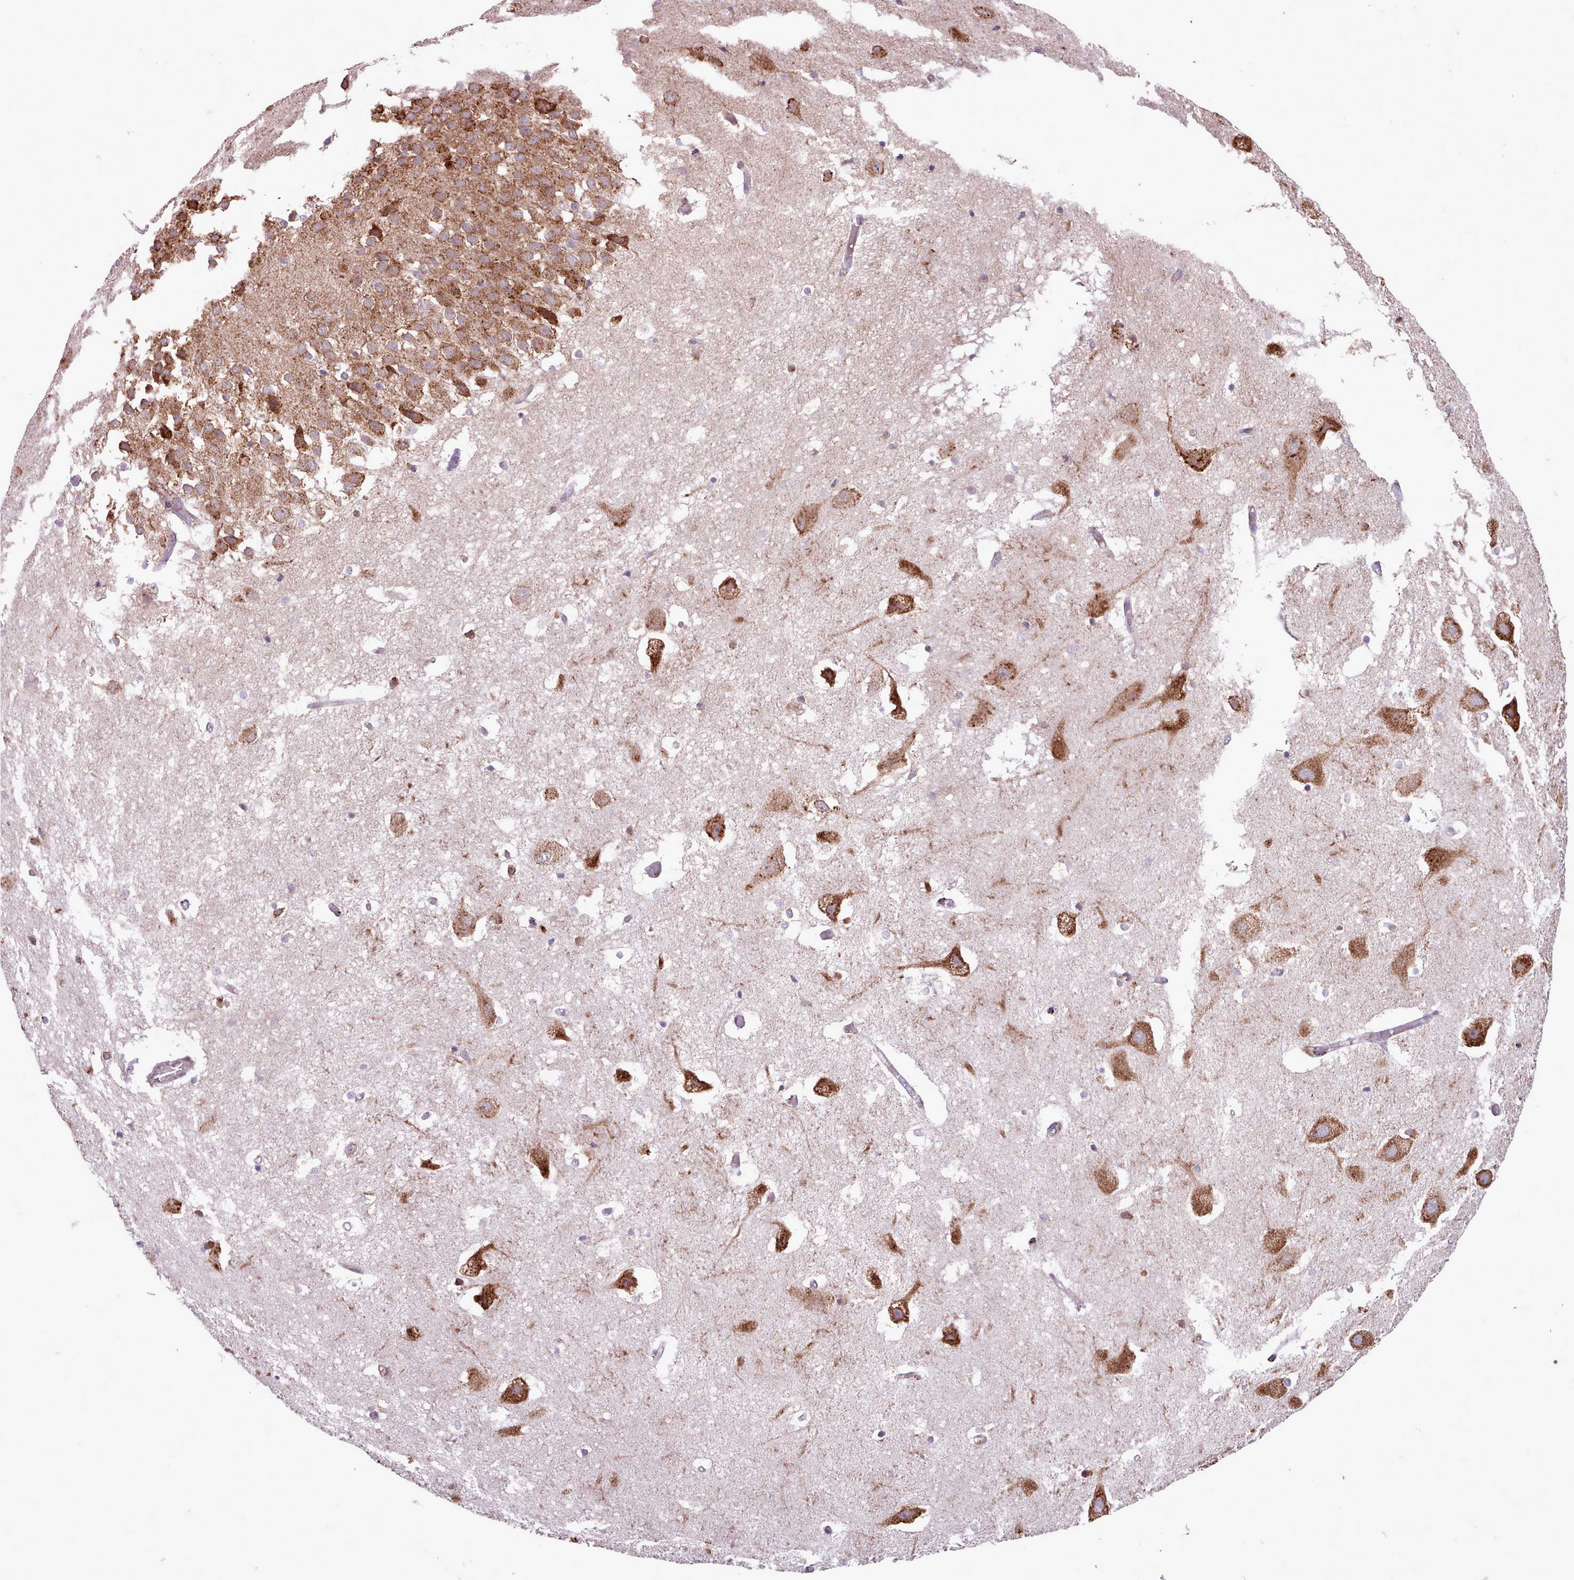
{"staining": {"intensity": "negative", "quantity": "none", "location": "none"}, "tissue": "hippocampus", "cell_type": "Glial cells", "image_type": "normal", "snomed": [{"axis": "morphology", "description": "Normal tissue, NOS"}, {"axis": "topography", "description": "Hippocampus"}], "caption": "IHC micrograph of benign human hippocampus stained for a protein (brown), which displays no positivity in glial cells. (Stains: DAB IHC with hematoxylin counter stain, Microscopy: brightfield microscopy at high magnification).", "gene": "TTLL3", "patient": {"sex": "female", "age": 52}}